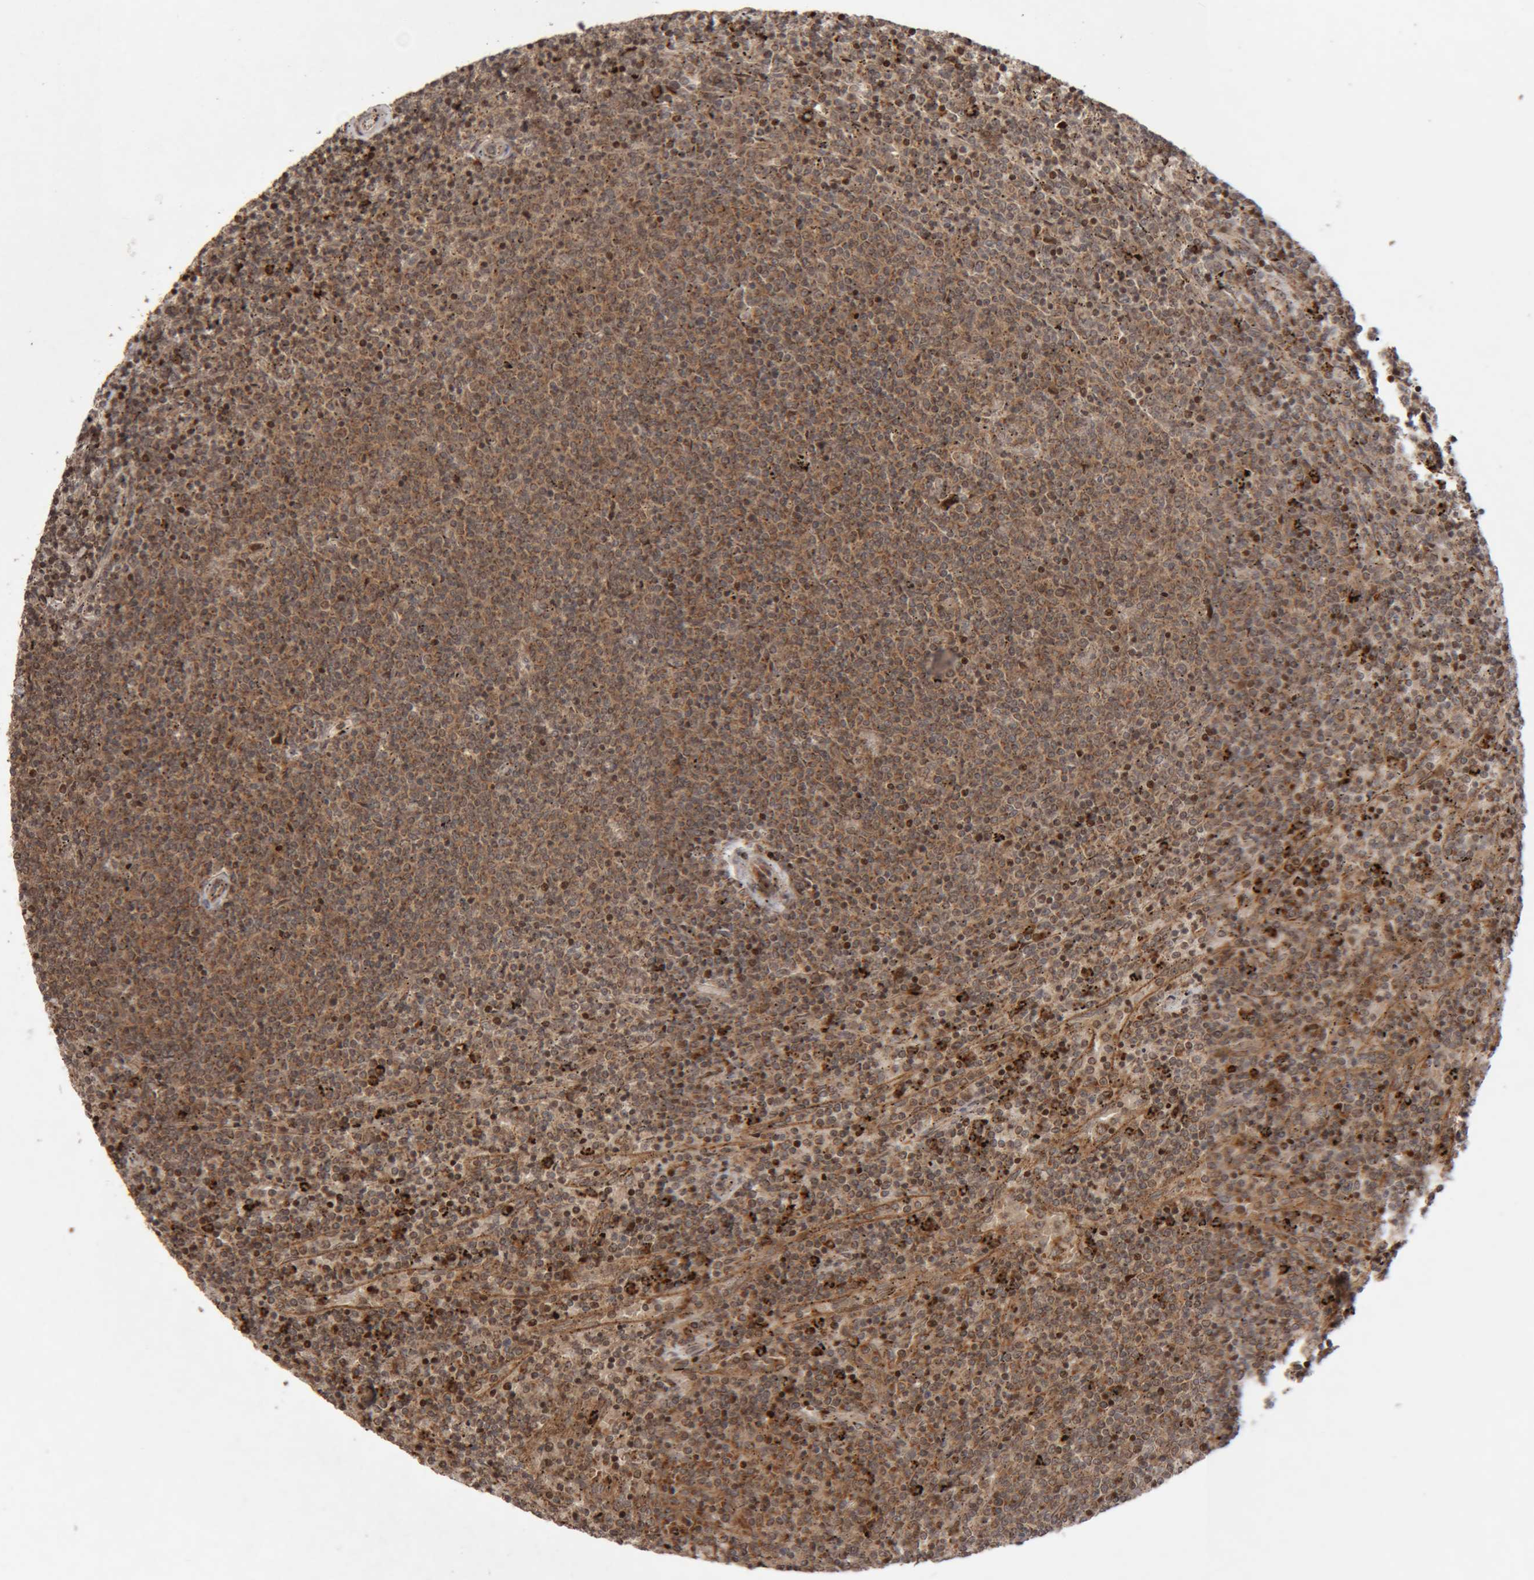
{"staining": {"intensity": "moderate", "quantity": ">75%", "location": "cytoplasmic/membranous"}, "tissue": "lymphoma", "cell_type": "Tumor cells", "image_type": "cancer", "snomed": [{"axis": "morphology", "description": "Malignant lymphoma, non-Hodgkin's type, Low grade"}, {"axis": "topography", "description": "Spleen"}], "caption": "A brown stain highlights moderate cytoplasmic/membranous positivity of a protein in lymphoma tumor cells.", "gene": "KIF21B", "patient": {"sex": "female", "age": 50}}